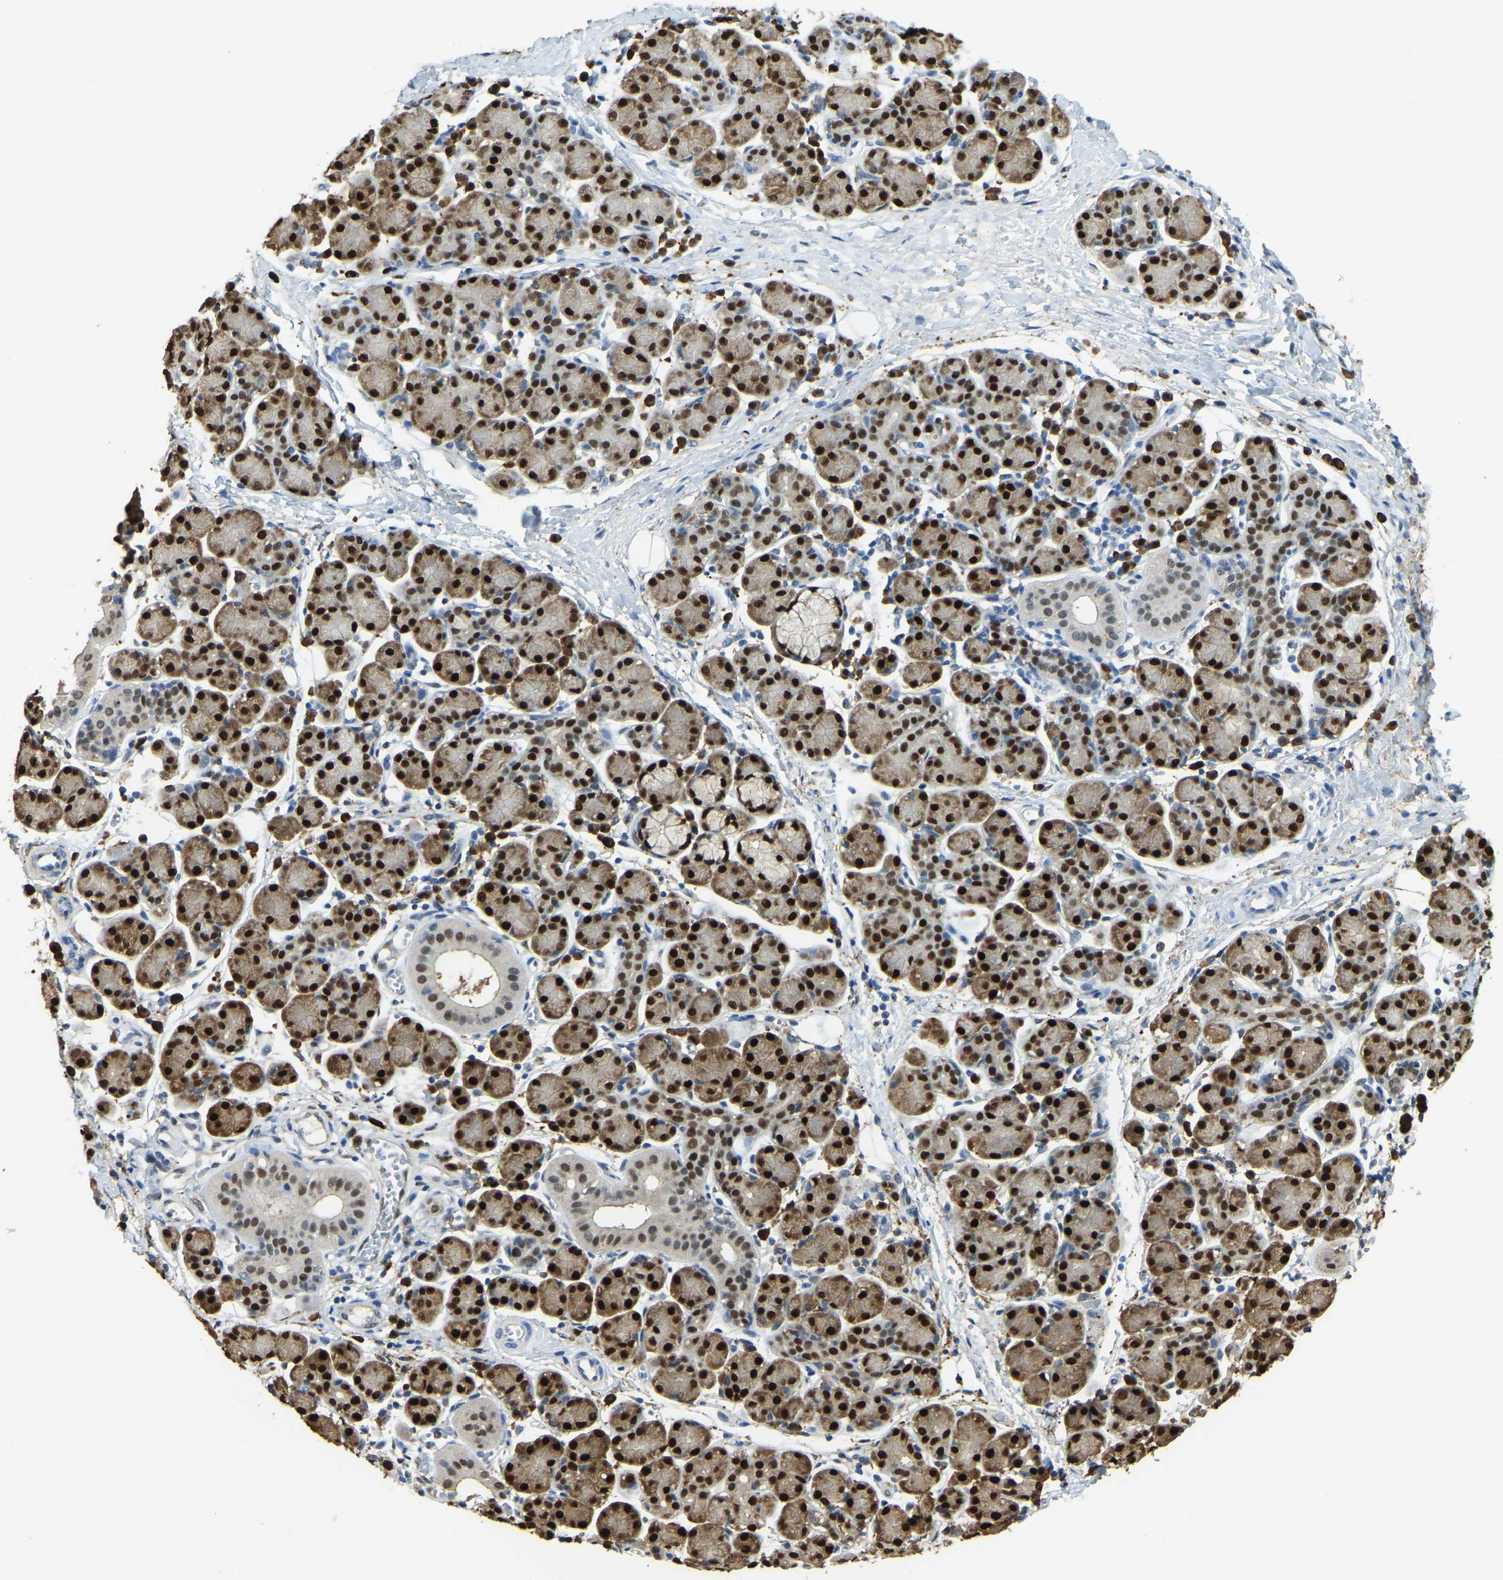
{"staining": {"intensity": "strong", "quantity": ">75%", "location": "cytoplasmic/membranous,nuclear"}, "tissue": "salivary gland", "cell_type": "Glandular cells", "image_type": "normal", "snomed": [{"axis": "morphology", "description": "Normal tissue, NOS"}, {"axis": "morphology", "description": "Inflammation, NOS"}, {"axis": "topography", "description": "Lymph node"}, {"axis": "topography", "description": "Salivary gland"}], "caption": "Strong cytoplasmic/membranous,nuclear positivity is seen in about >75% of glandular cells in unremarkable salivary gland. (DAB IHC, brown staining for protein, blue staining for nuclei).", "gene": "NANS", "patient": {"sex": "male", "age": 3}}